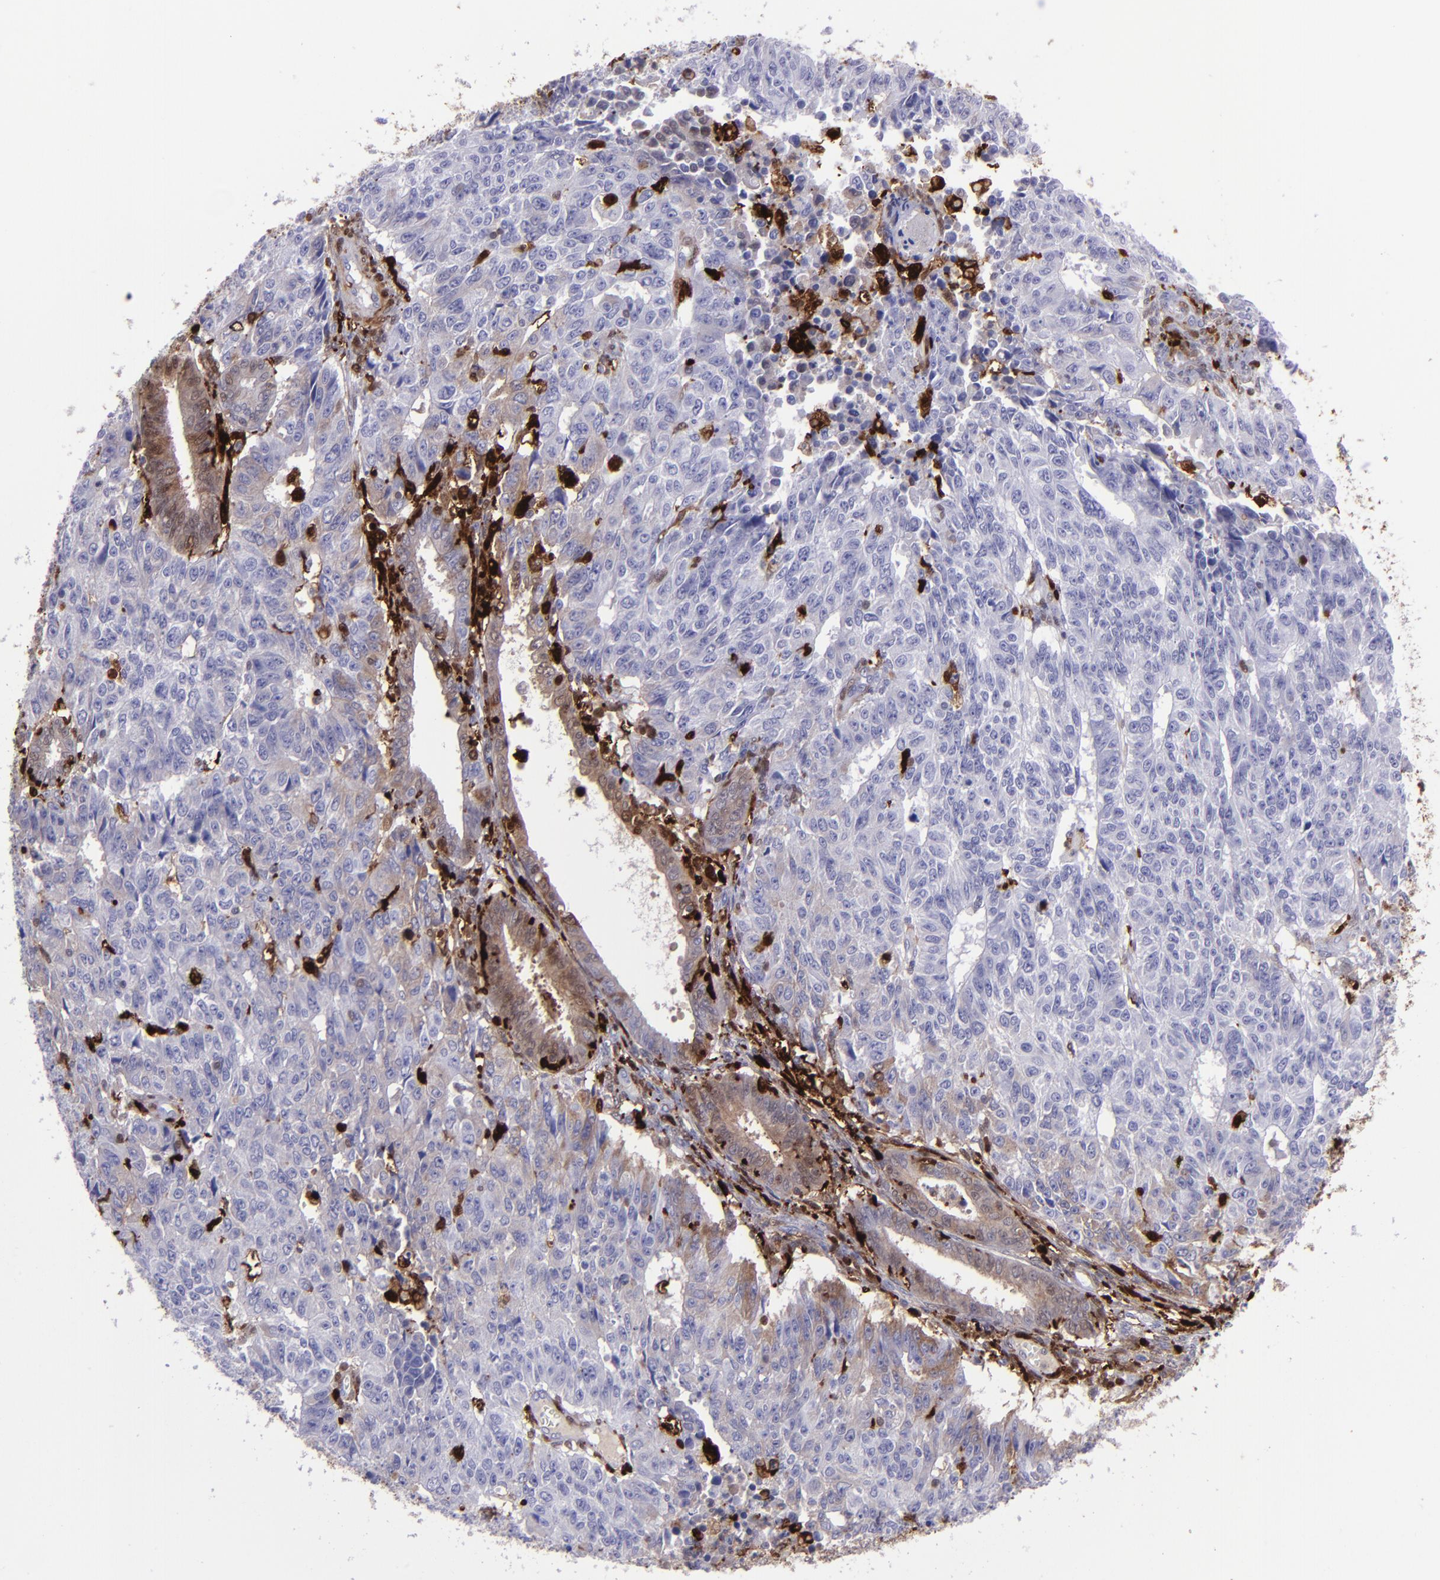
{"staining": {"intensity": "weak", "quantity": "<25%", "location": "cytoplasmic/membranous"}, "tissue": "endometrial cancer", "cell_type": "Tumor cells", "image_type": "cancer", "snomed": [{"axis": "morphology", "description": "Adenocarcinoma, NOS"}, {"axis": "topography", "description": "Endometrium"}], "caption": "A micrograph of endometrial adenocarcinoma stained for a protein exhibits no brown staining in tumor cells.", "gene": "TYMP", "patient": {"sex": "female", "age": 42}}